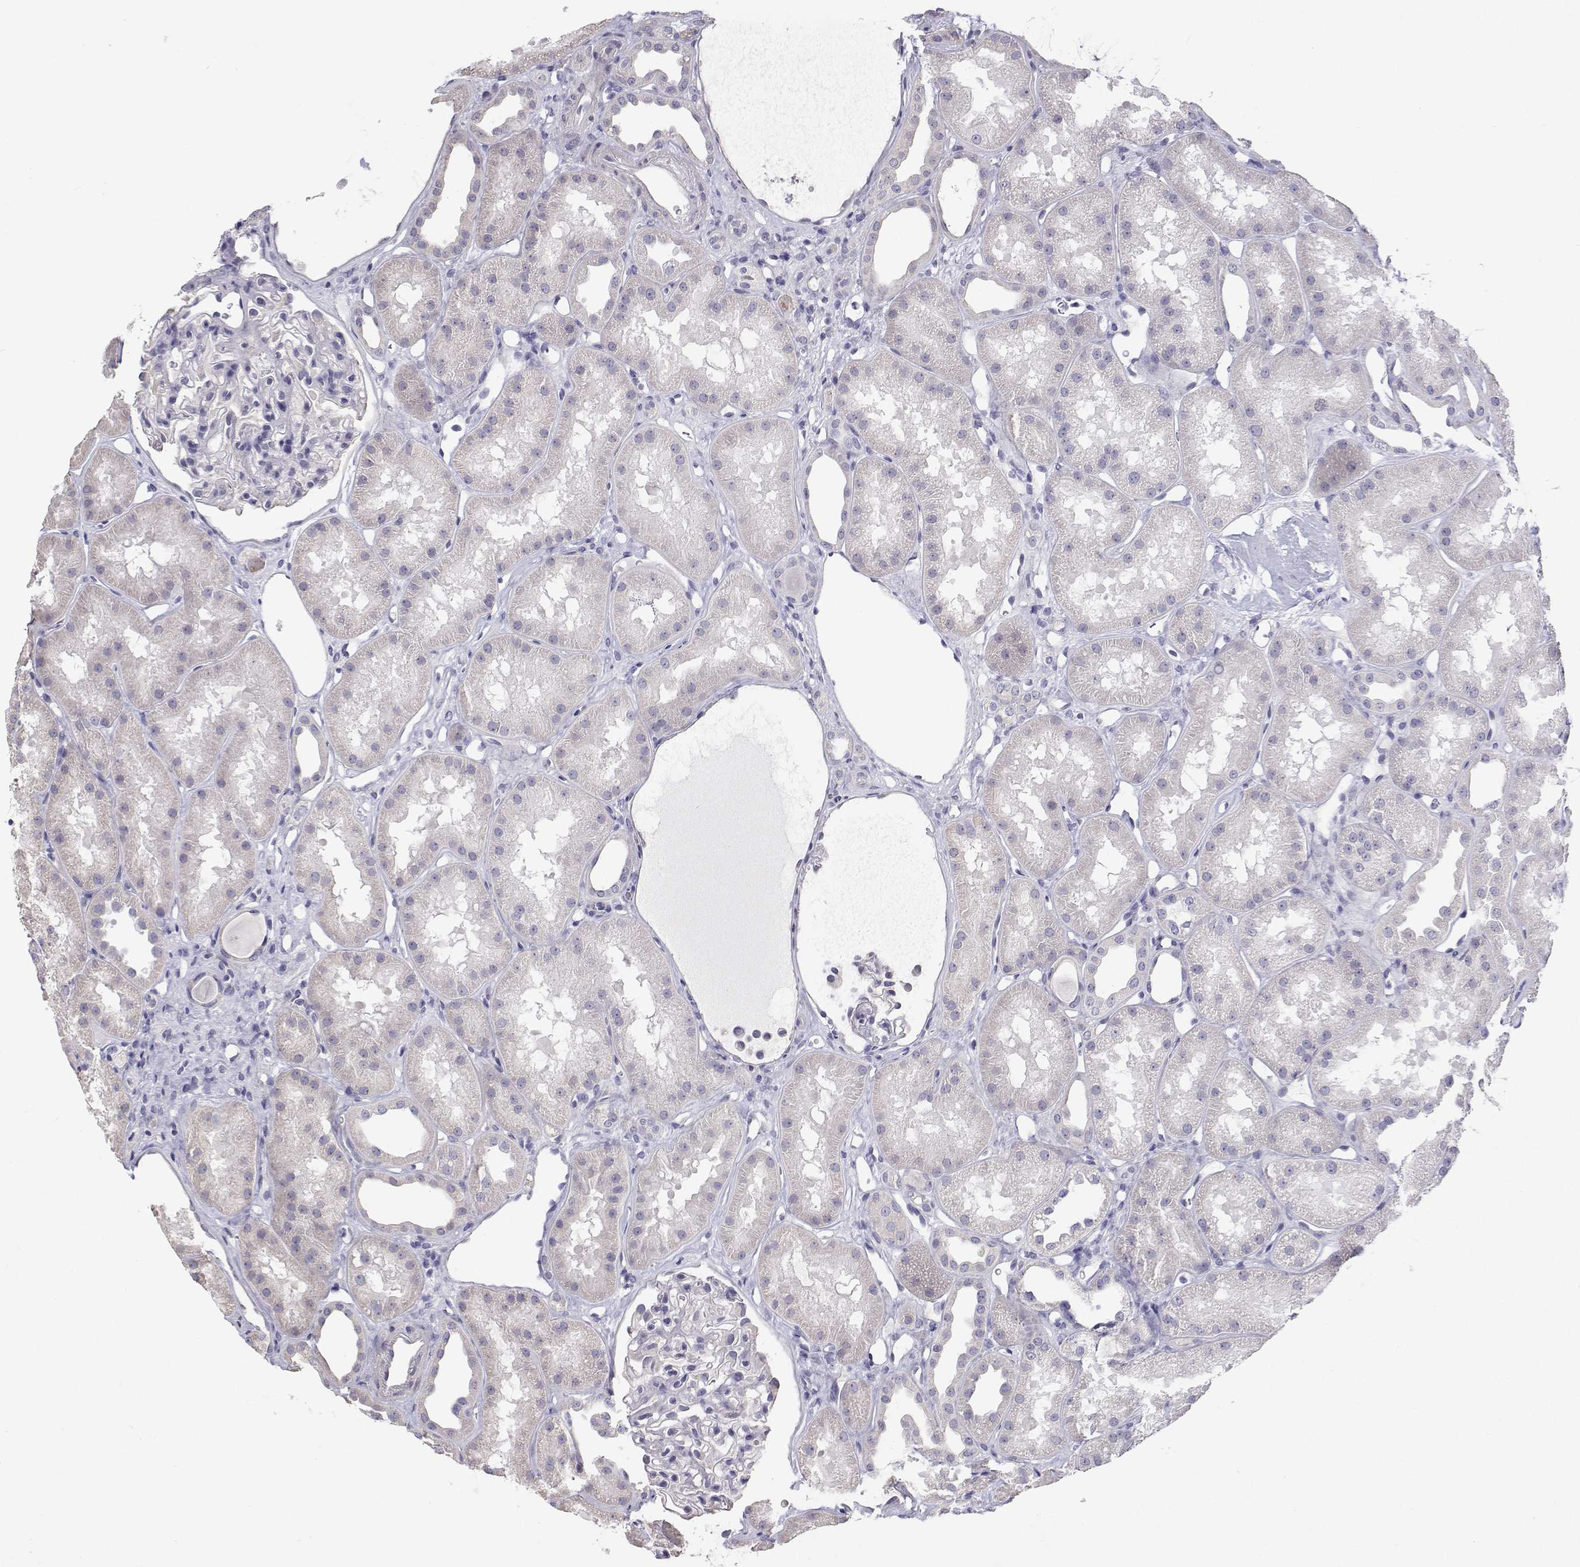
{"staining": {"intensity": "negative", "quantity": "none", "location": "none"}, "tissue": "kidney", "cell_type": "Cells in glomeruli", "image_type": "normal", "snomed": [{"axis": "morphology", "description": "Normal tissue, NOS"}, {"axis": "topography", "description": "Kidney"}], "caption": "Benign kidney was stained to show a protein in brown. There is no significant staining in cells in glomeruli.", "gene": "ANKRD65", "patient": {"sex": "male", "age": 61}}